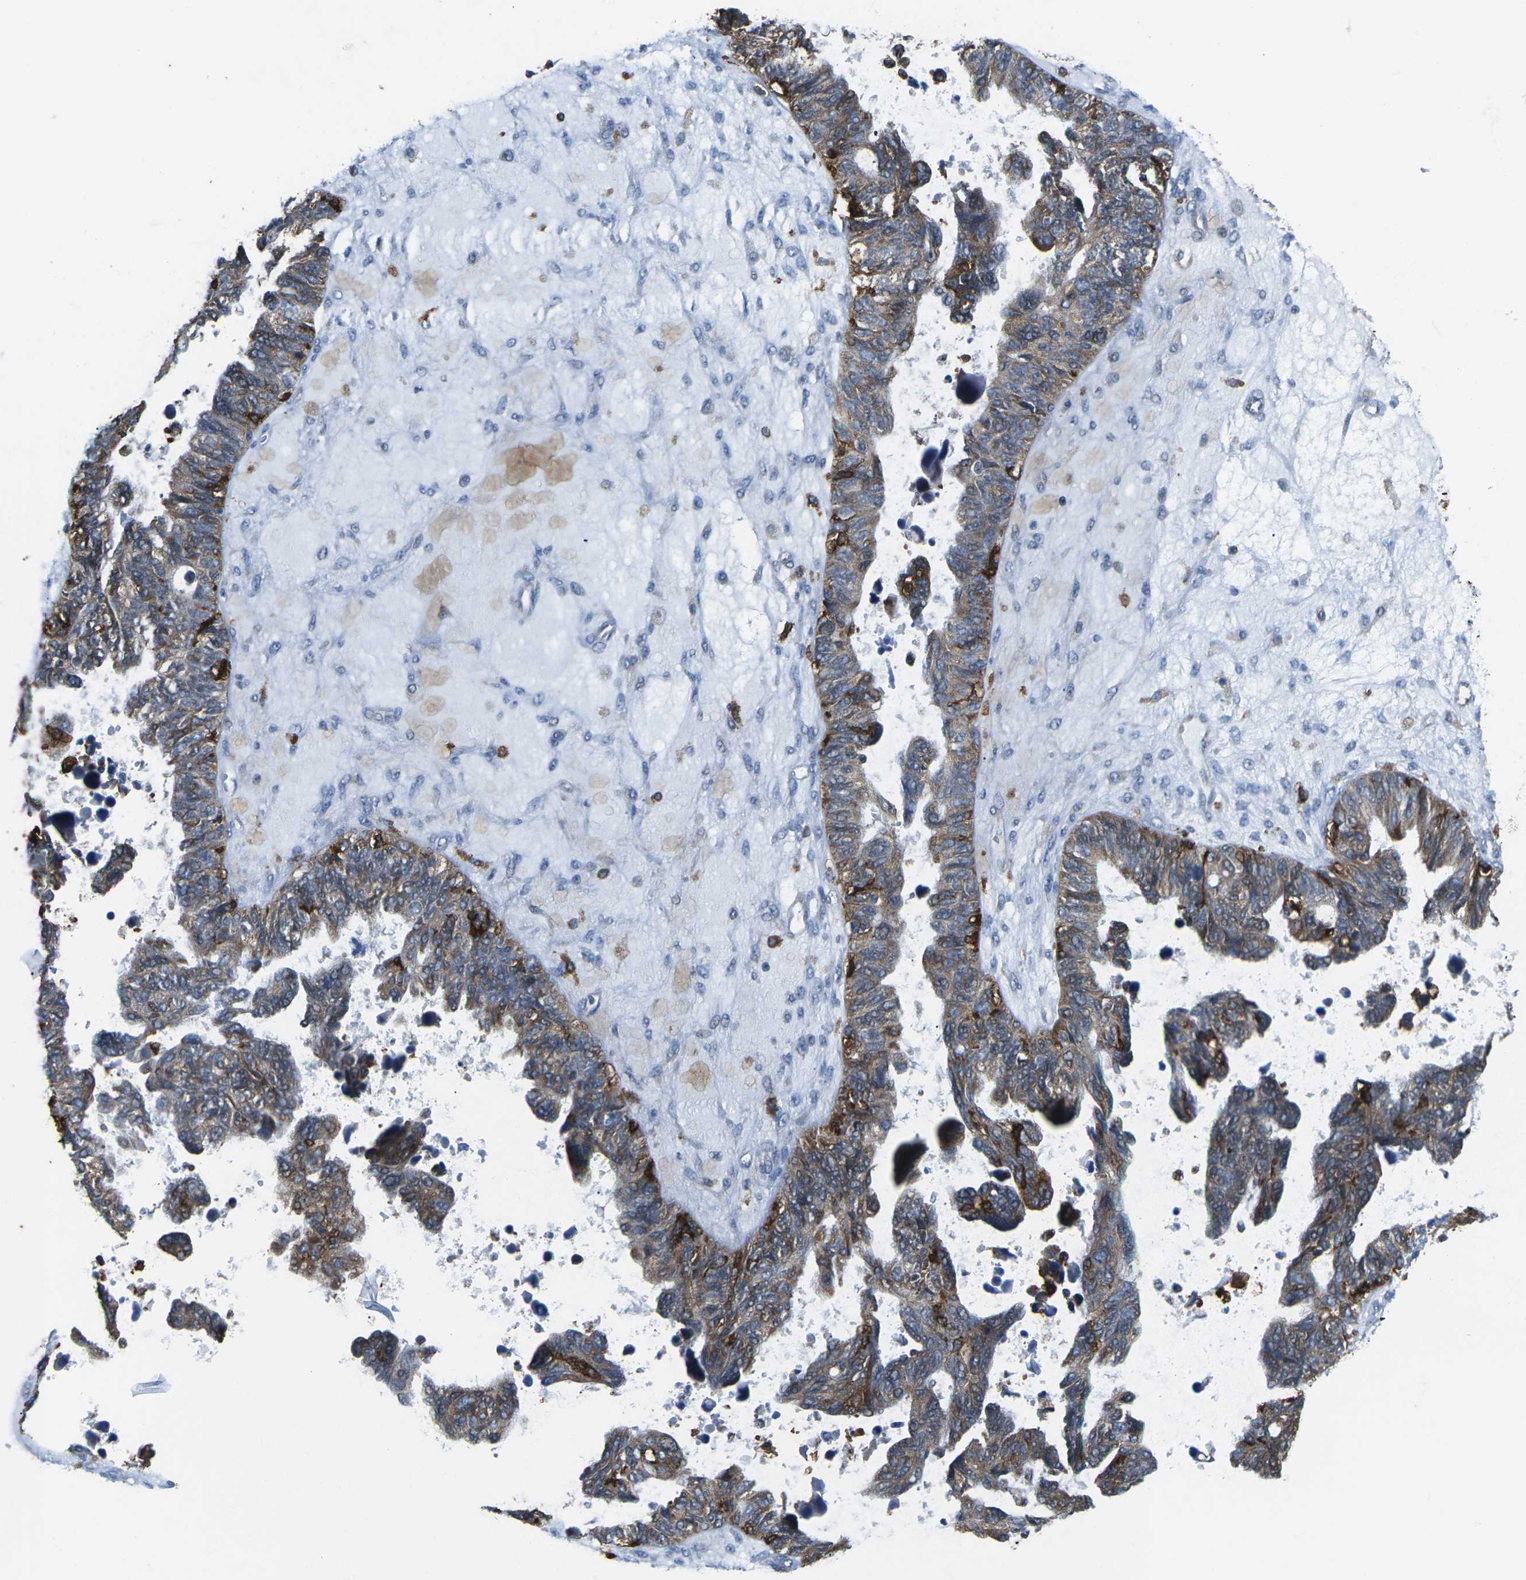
{"staining": {"intensity": "moderate", "quantity": "25%-75%", "location": "cytoplasmic/membranous"}, "tissue": "ovarian cancer", "cell_type": "Tumor cells", "image_type": "cancer", "snomed": [{"axis": "morphology", "description": "Cystadenocarcinoma, serous, NOS"}, {"axis": "topography", "description": "Ovary"}], "caption": "Tumor cells display medium levels of moderate cytoplasmic/membranous positivity in approximately 25%-75% of cells in serous cystadenocarcinoma (ovarian).", "gene": "PTPN1", "patient": {"sex": "female", "age": 79}}